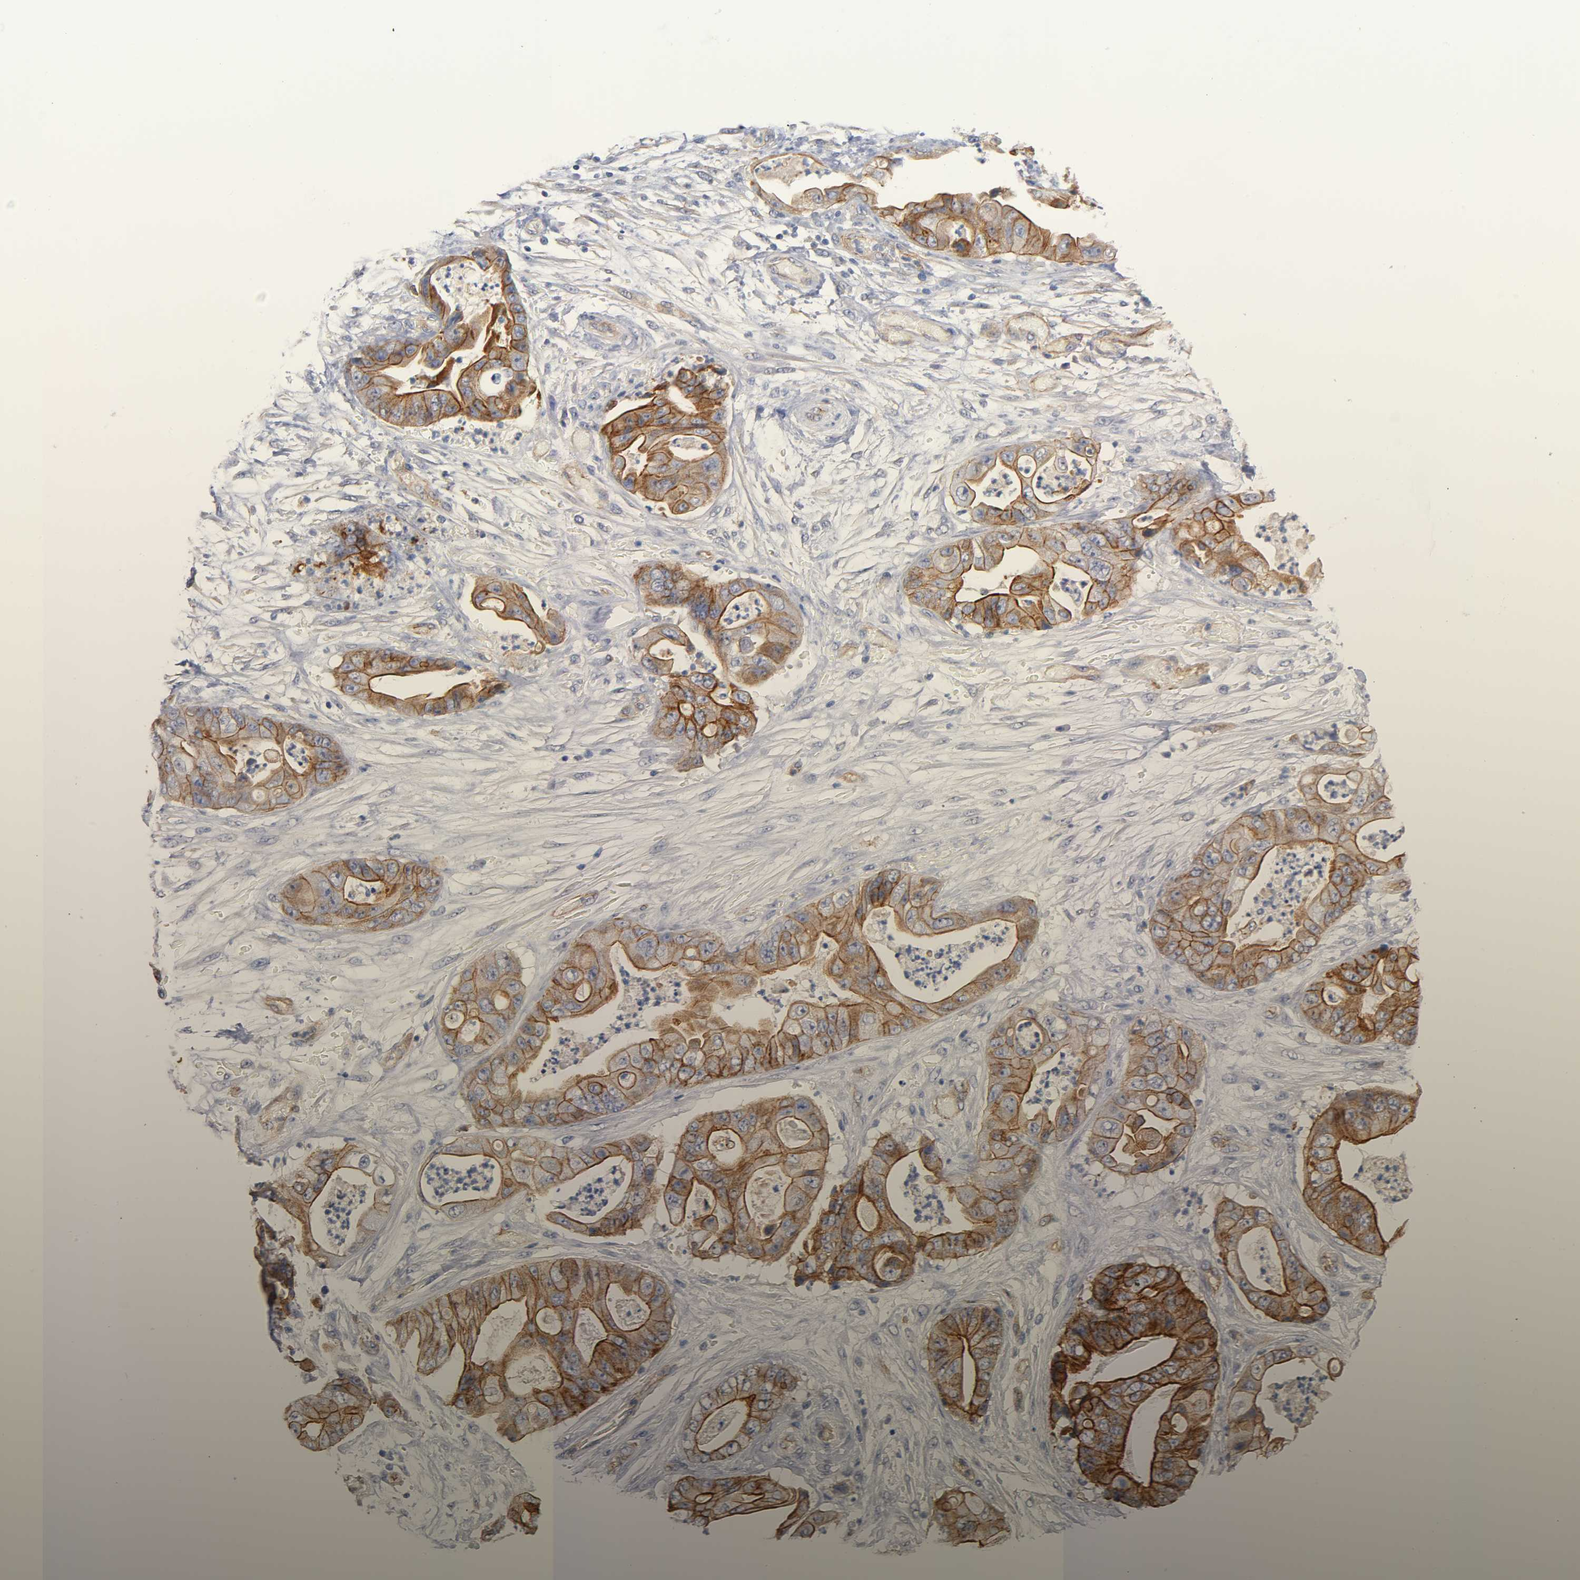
{"staining": {"intensity": "moderate", "quantity": ">75%", "location": "cytoplasmic/membranous"}, "tissue": "stomach cancer", "cell_type": "Tumor cells", "image_type": "cancer", "snomed": [{"axis": "morphology", "description": "Adenocarcinoma, NOS"}, {"axis": "topography", "description": "Stomach"}], "caption": "Immunohistochemical staining of human stomach adenocarcinoma reveals medium levels of moderate cytoplasmic/membranous positivity in approximately >75% of tumor cells.", "gene": "SPTAN1", "patient": {"sex": "female", "age": 73}}